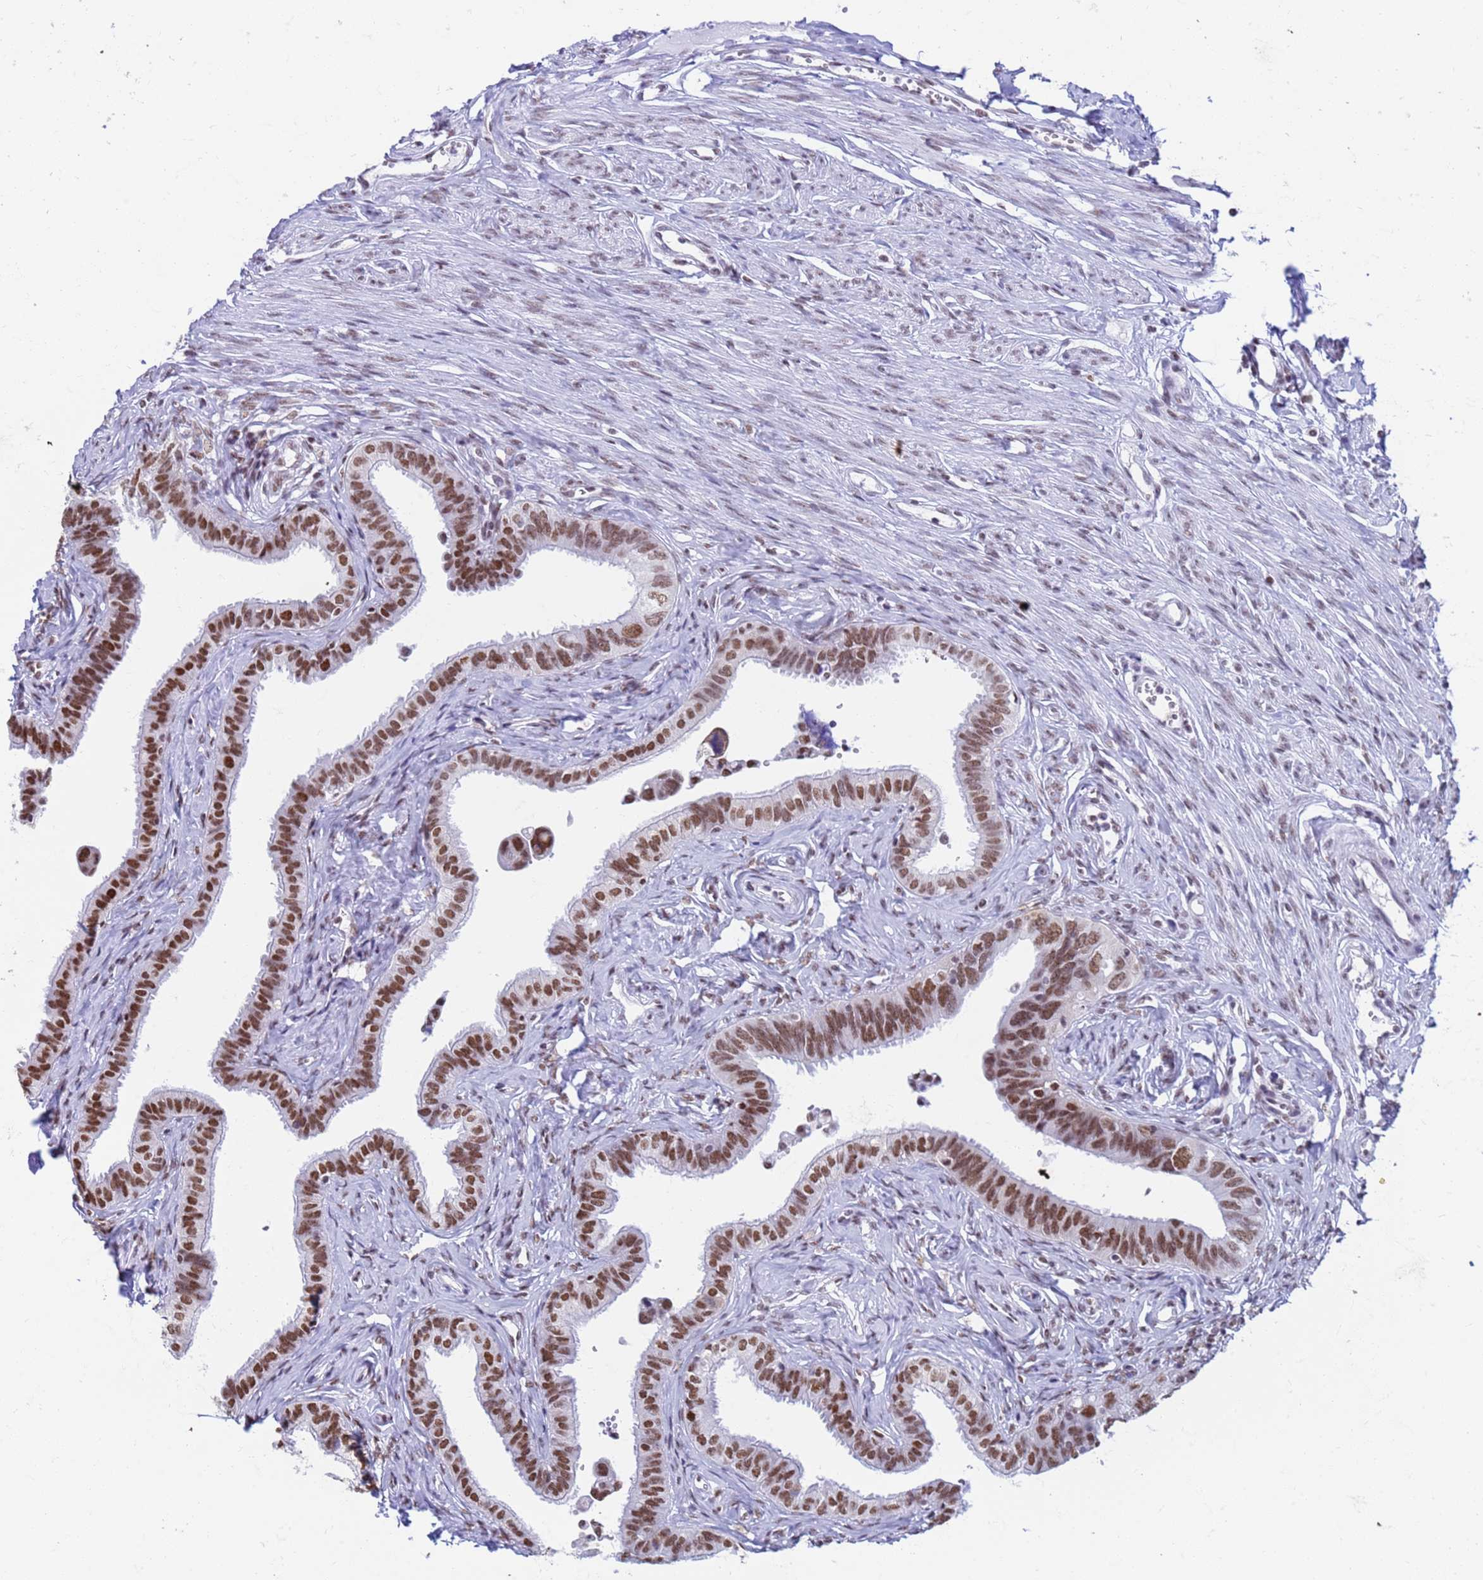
{"staining": {"intensity": "strong", "quantity": ">75%", "location": "nuclear"}, "tissue": "fallopian tube", "cell_type": "Glandular cells", "image_type": "normal", "snomed": [{"axis": "morphology", "description": "Normal tissue, NOS"}, {"axis": "morphology", "description": "Carcinoma, NOS"}, {"axis": "topography", "description": "Fallopian tube"}, {"axis": "topography", "description": "Ovary"}], "caption": "Strong nuclear protein staining is appreciated in approximately >75% of glandular cells in fallopian tube.", "gene": "FAM170B", "patient": {"sex": "female", "age": 59}}